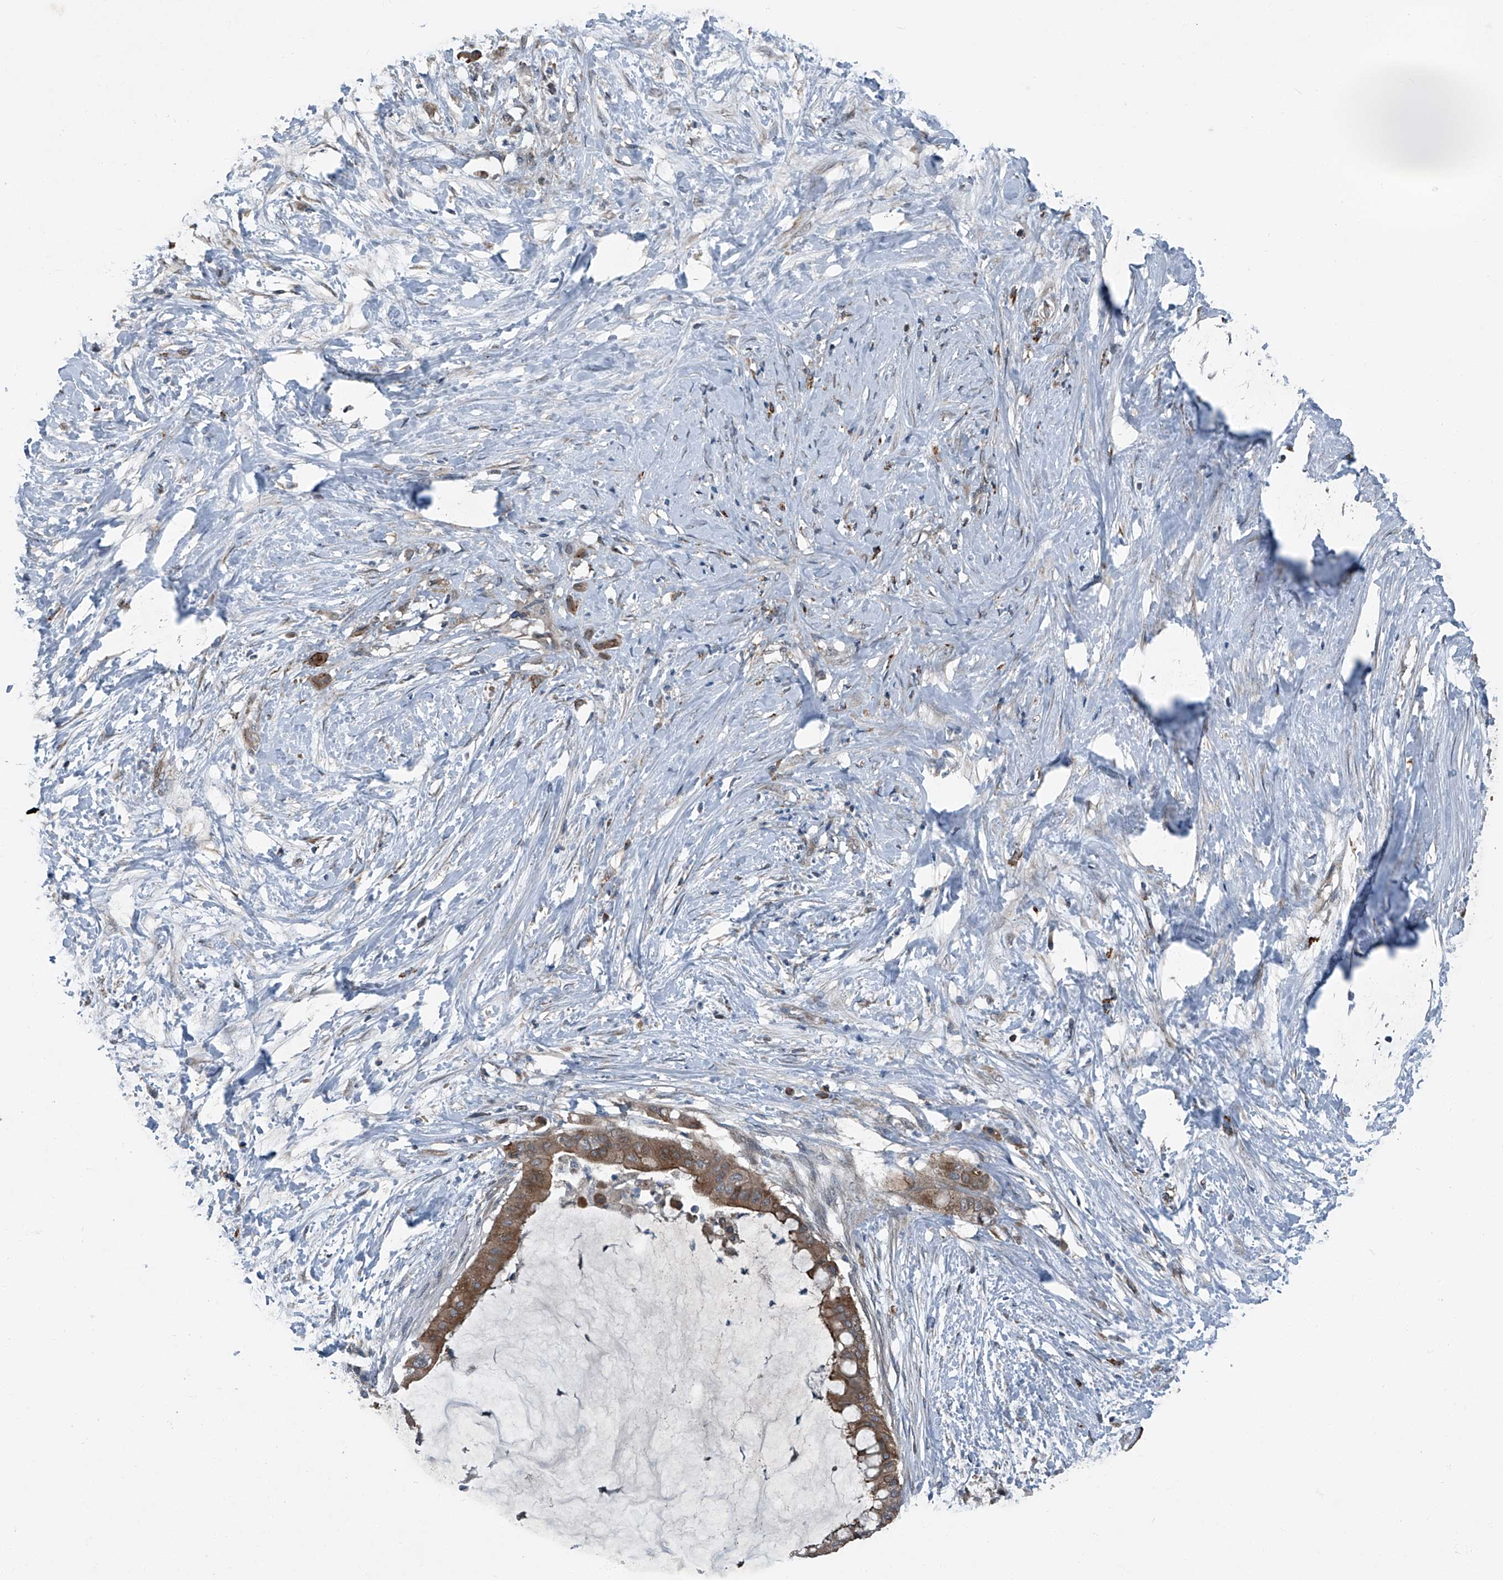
{"staining": {"intensity": "moderate", "quantity": ">75%", "location": "cytoplasmic/membranous"}, "tissue": "pancreatic cancer", "cell_type": "Tumor cells", "image_type": "cancer", "snomed": [{"axis": "morphology", "description": "Adenocarcinoma, NOS"}, {"axis": "topography", "description": "Pancreas"}], "caption": "Immunohistochemistry (IHC) of human adenocarcinoma (pancreatic) demonstrates medium levels of moderate cytoplasmic/membranous expression in approximately >75% of tumor cells. The protein is shown in brown color, while the nuclei are stained blue.", "gene": "SENP2", "patient": {"sex": "male", "age": 41}}